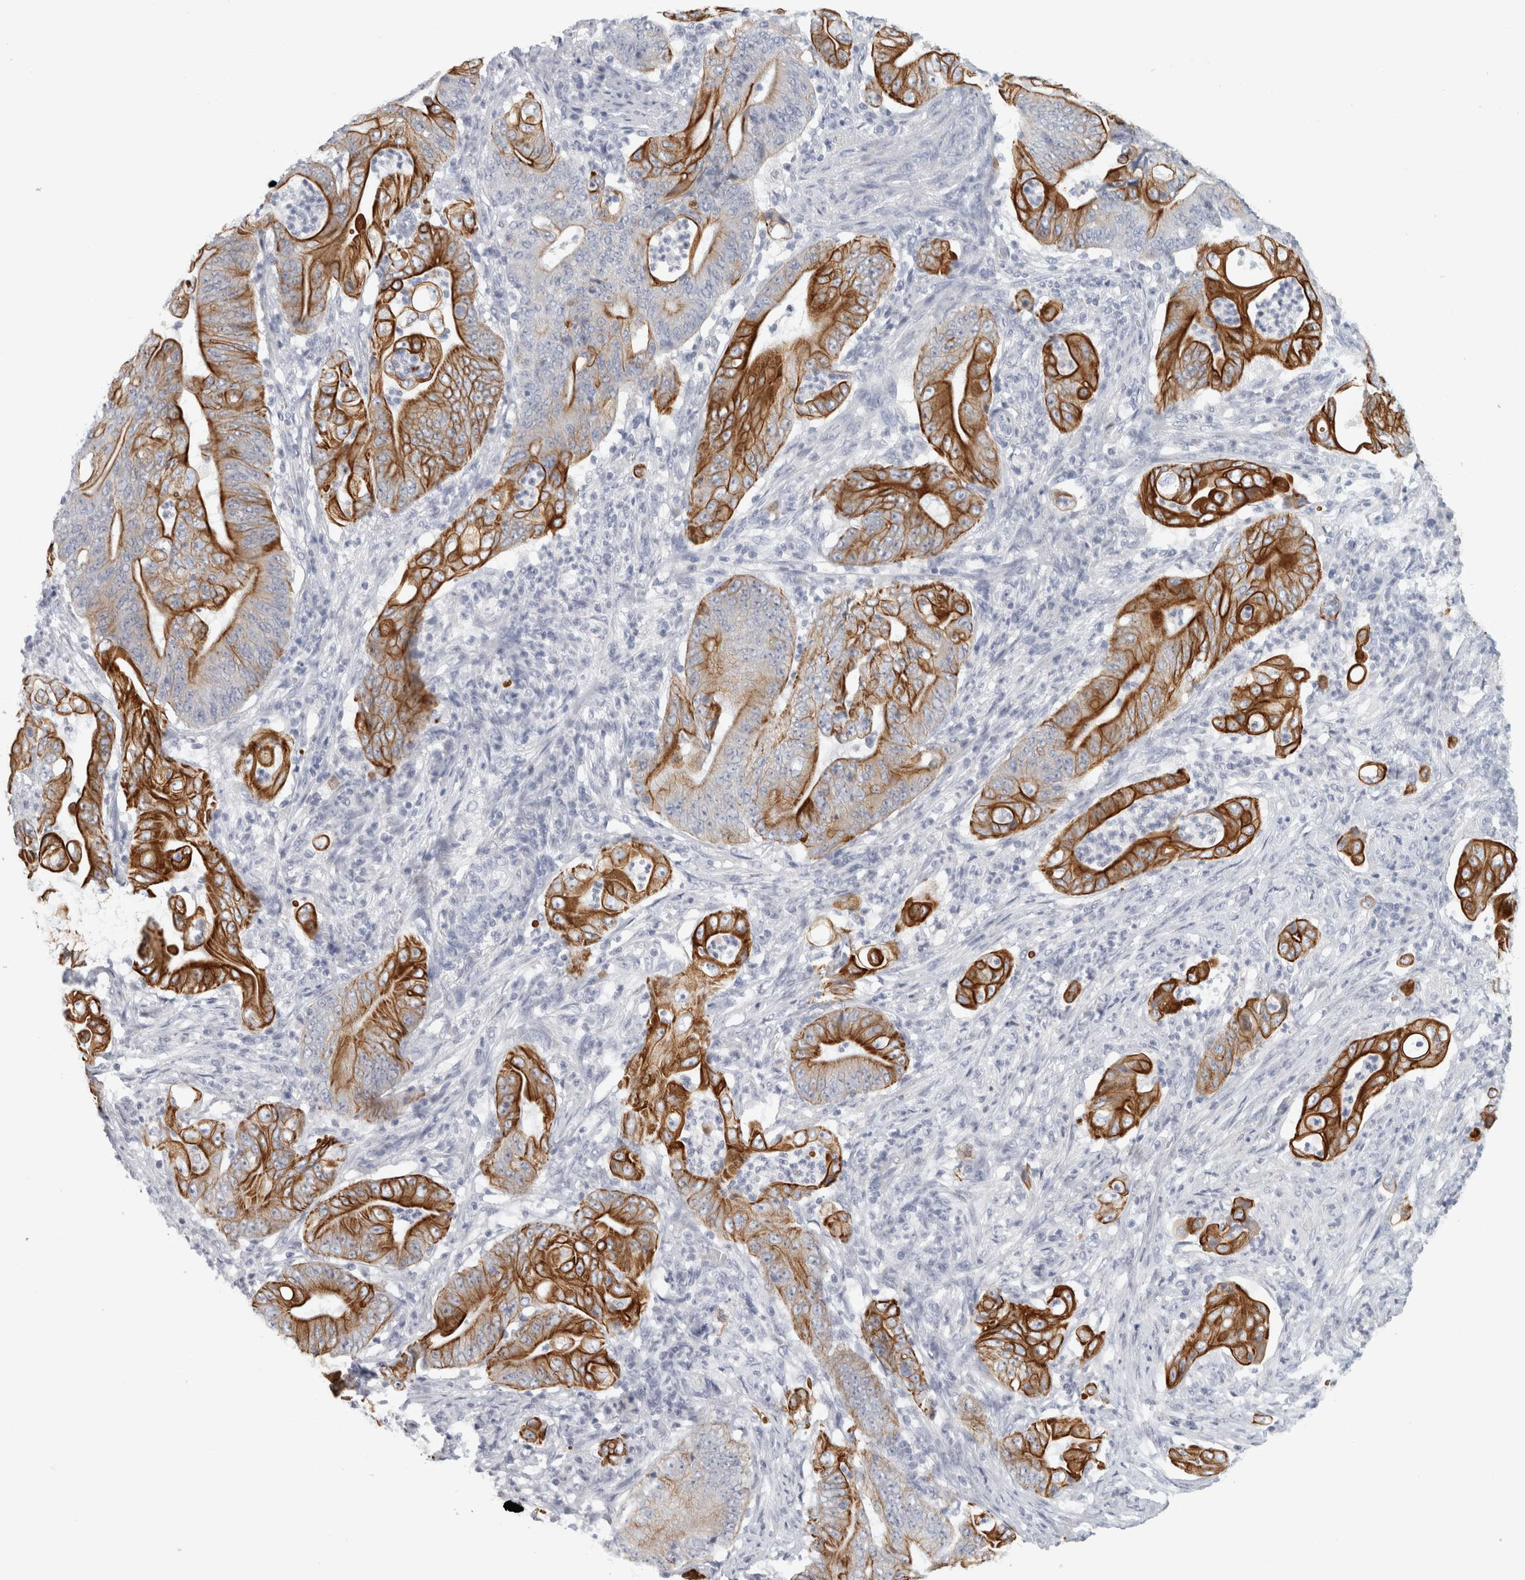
{"staining": {"intensity": "strong", "quantity": ">75%", "location": "cytoplasmic/membranous"}, "tissue": "stomach cancer", "cell_type": "Tumor cells", "image_type": "cancer", "snomed": [{"axis": "morphology", "description": "Adenocarcinoma, NOS"}, {"axis": "topography", "description": "Stomach"}], "caption": "There is high levels of strong cytoplasmic/membranous staining in tumor cells of adenocarcinoma (stomach), as demonstrated by immunohistochemical staining (brown color).", "gene": "SLC28A3", "patient": {"sex": "female", "age": 73}}